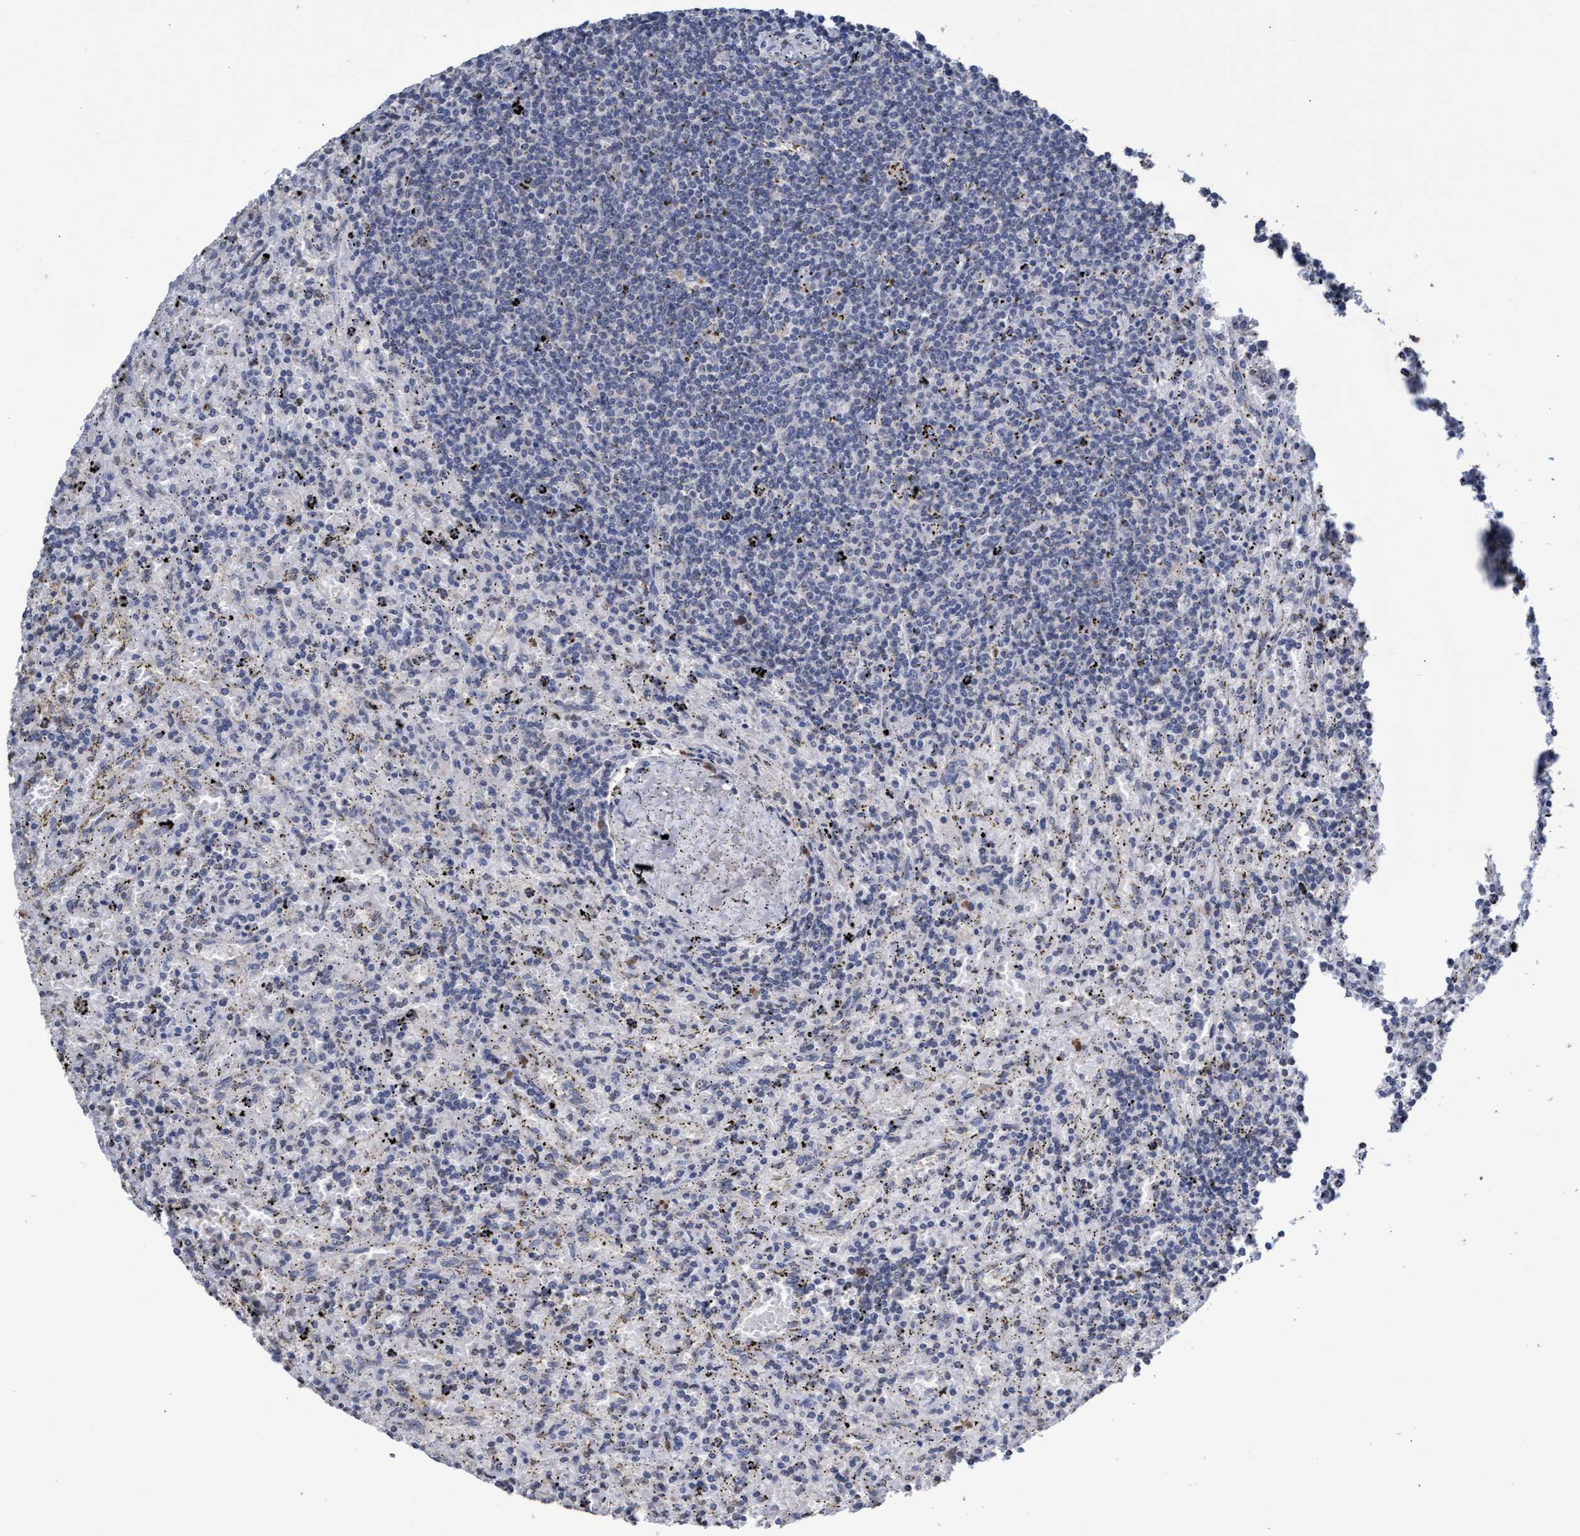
{"staining": {"intensity": "negative", "quantity": "none", "location": "none"}, "tissue": "lymphoma", "cell_type": "Tumor cells", "image_type": "cancer", "snomed": [{"axis": "morphology", "description": "Malignant lymphoma, non-Hodgkin's type, Low grade"}, {"axis": "topography", "description": "Spleen"}], "caption": "An immunohistochemistry image of low-grade malignant lymphoma, non-Hodgkin's type is shown. There is no staining in tumor cells of low-grade malignant lymphoma, non-Hodgkin's type.", "gene": "GPR39", "patient": {"sex": "male", "age": 76}}